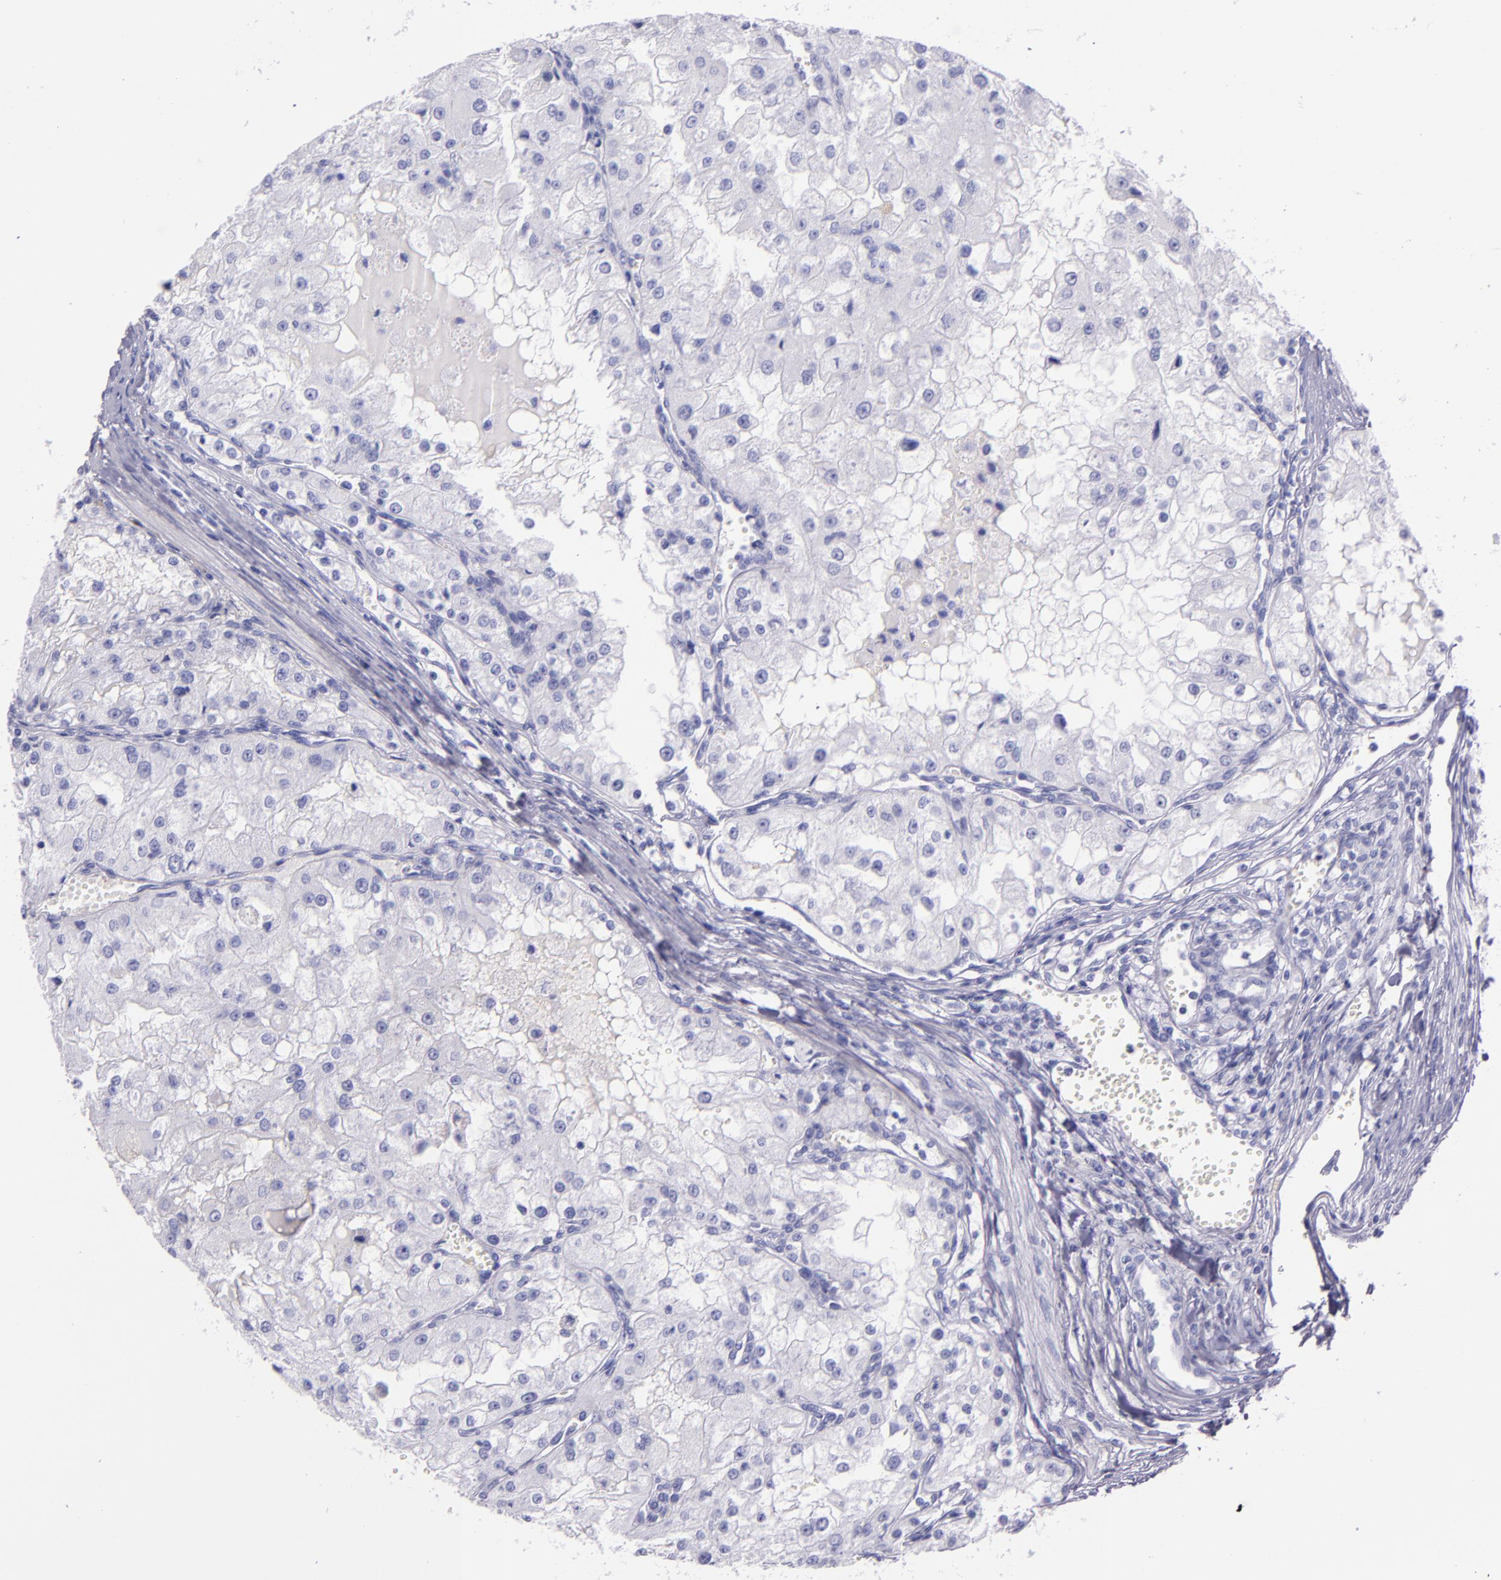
{"staining": {"intensity": "negative", "quantity": "none", "location": "none"}, "tissue": "renal cancer", "cell_type": "Tumor cells", "image_type": "cancer", "snomed": [{"axis": "morphology", "description": "Adenocarcinoma, NOS"}, {"axis": "topography", "description": "Kidney"}], "caption": "Renal cancer (adenocarcinoma) was stained to show a protein in brown. There is no significant positivity in tumor cells. (DAB immunohistochemistry (IHC) visualized using brightfield microscopy, high magnification).", "gene": "SFTPA2", "patient": {"sex": "female", "age": 74}}